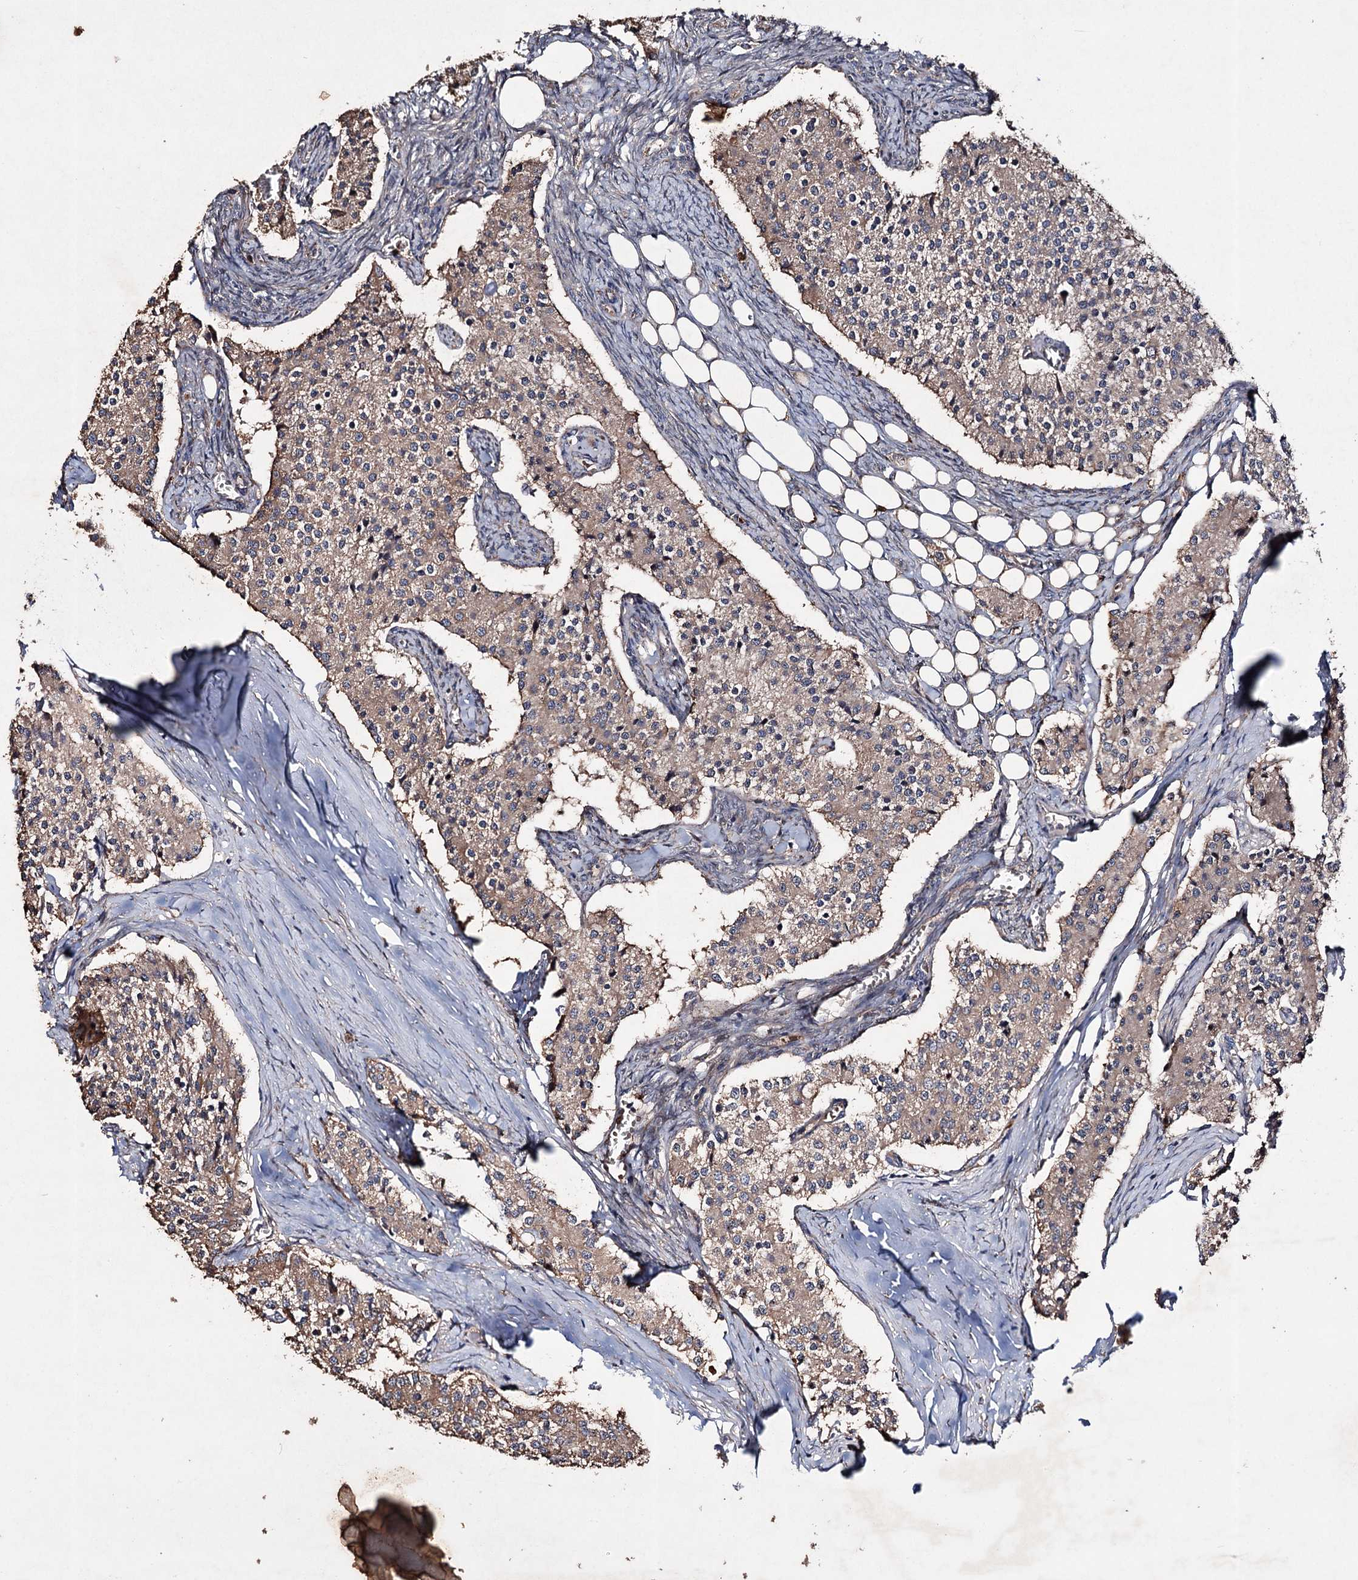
{"staining": {"intensity": "weak", "quantity": "25%-75%", "location": "cytoplasmic/membranous"}, "tissue": "carcinoid", "cell_type": "Tumor cells", "image_type": "cancer", "snomed": [{"axis": "morphology", "description": "Carcinoid, malignant, NOS"}, {"axis": "topography", "description": "Colon"}], "caption": "High-power microscopy captured an IHC image of carcinoid, revealing weak cytoplasmic/membranous staining in about 25%-75% of tumor cells. (IHC, brightfield microscopy, high magnification).", "gene": "PTPN3", "patient": {"sex": "female", "age": 52}}